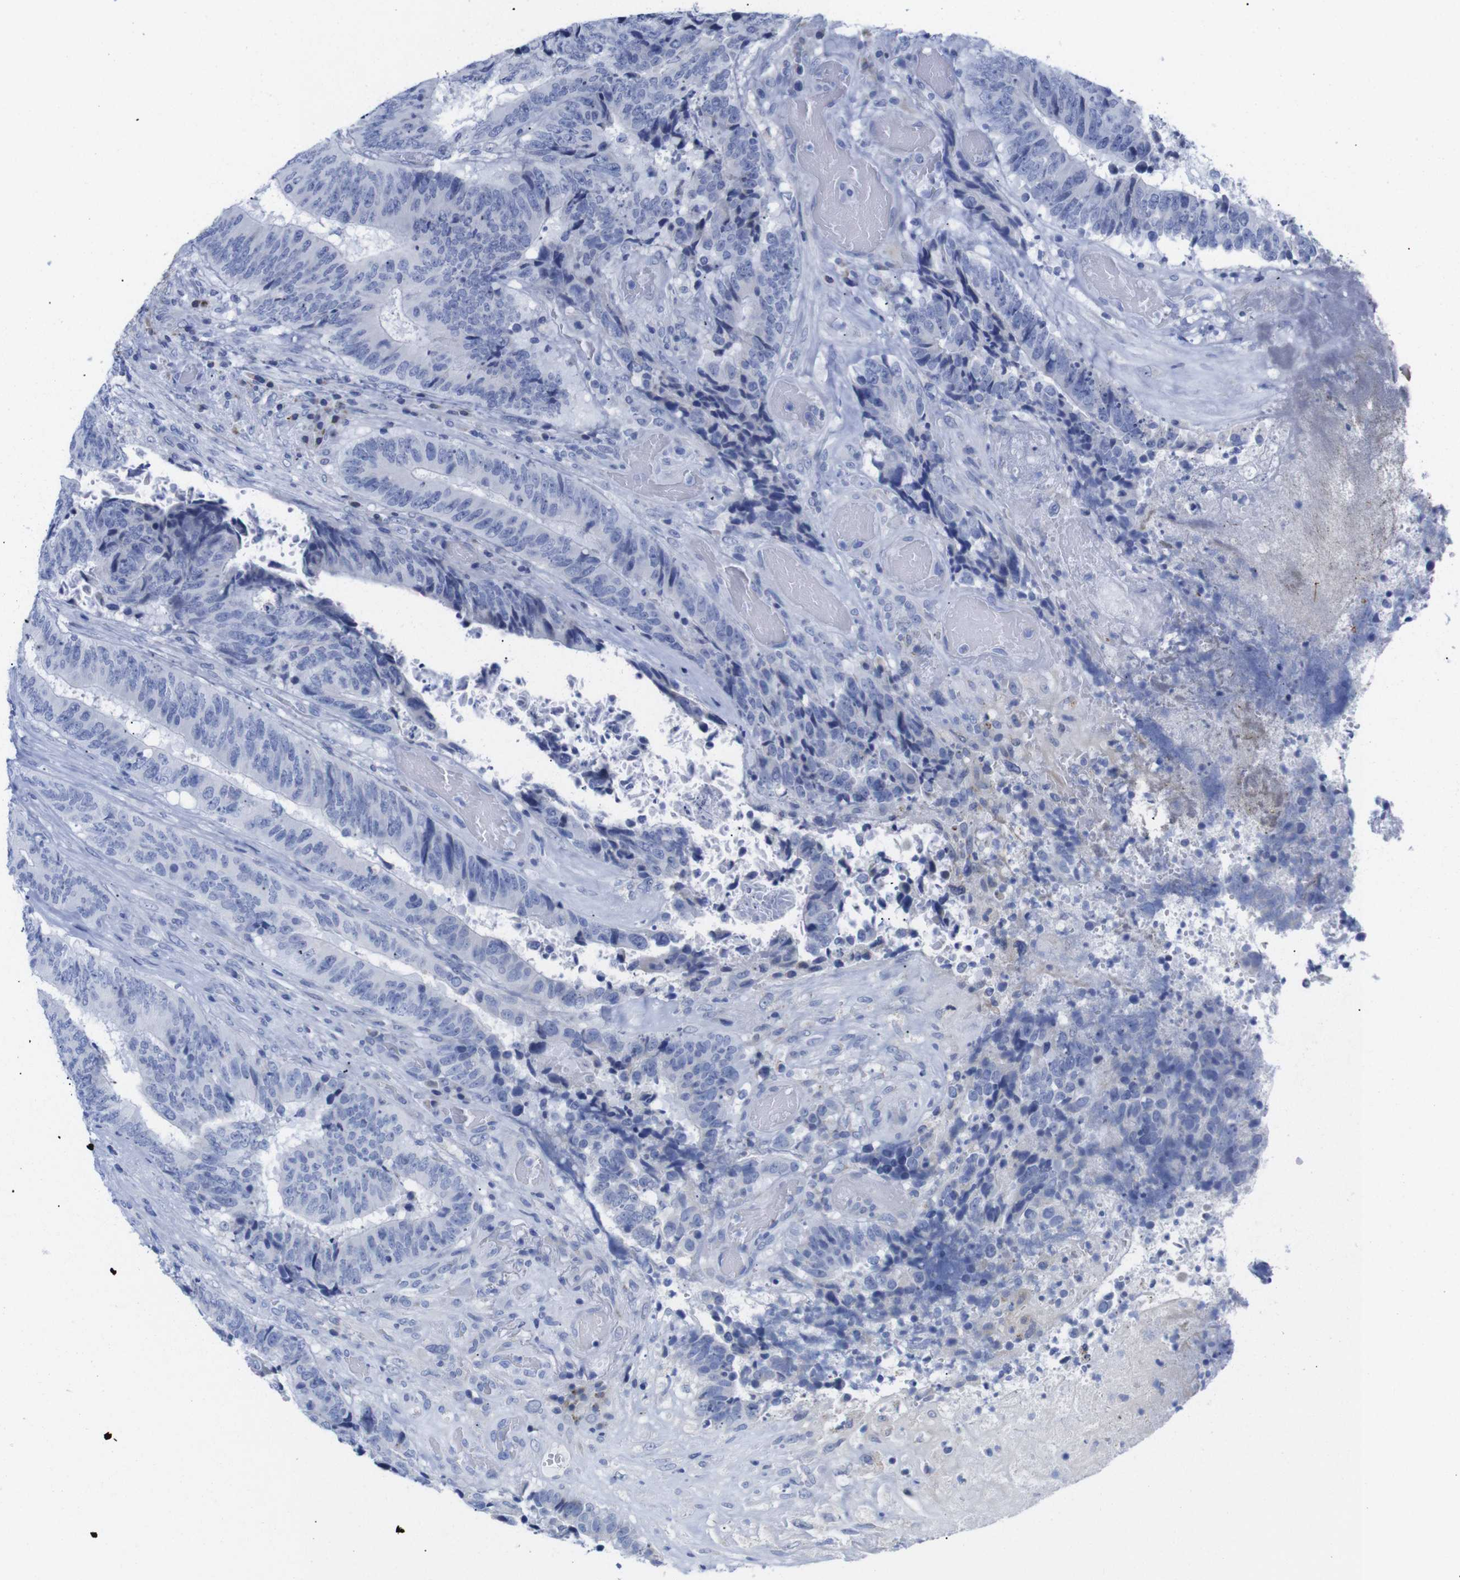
{"staining": {"intensity": "negative", "quantity": "none", "location": "none"}, "tissue": "colorectal cancer", "cell_type": "Tumor cells", "image_type": "cancer", "snomed": [{"axis": "morphology", "description": "Adenocarcinoma, NOS"}, {"axis": "topography", "description": "Rectum"}], "caption": "The micrograph shows no significant staining in tumor cells of adenocarcinoma (colorectal). (DAB immunohistochemistry (IHC) visualized using brightfield microscopy, high magnification).", "gene": "LRRC55", "patient": {"sex": "male", "age": 72}}